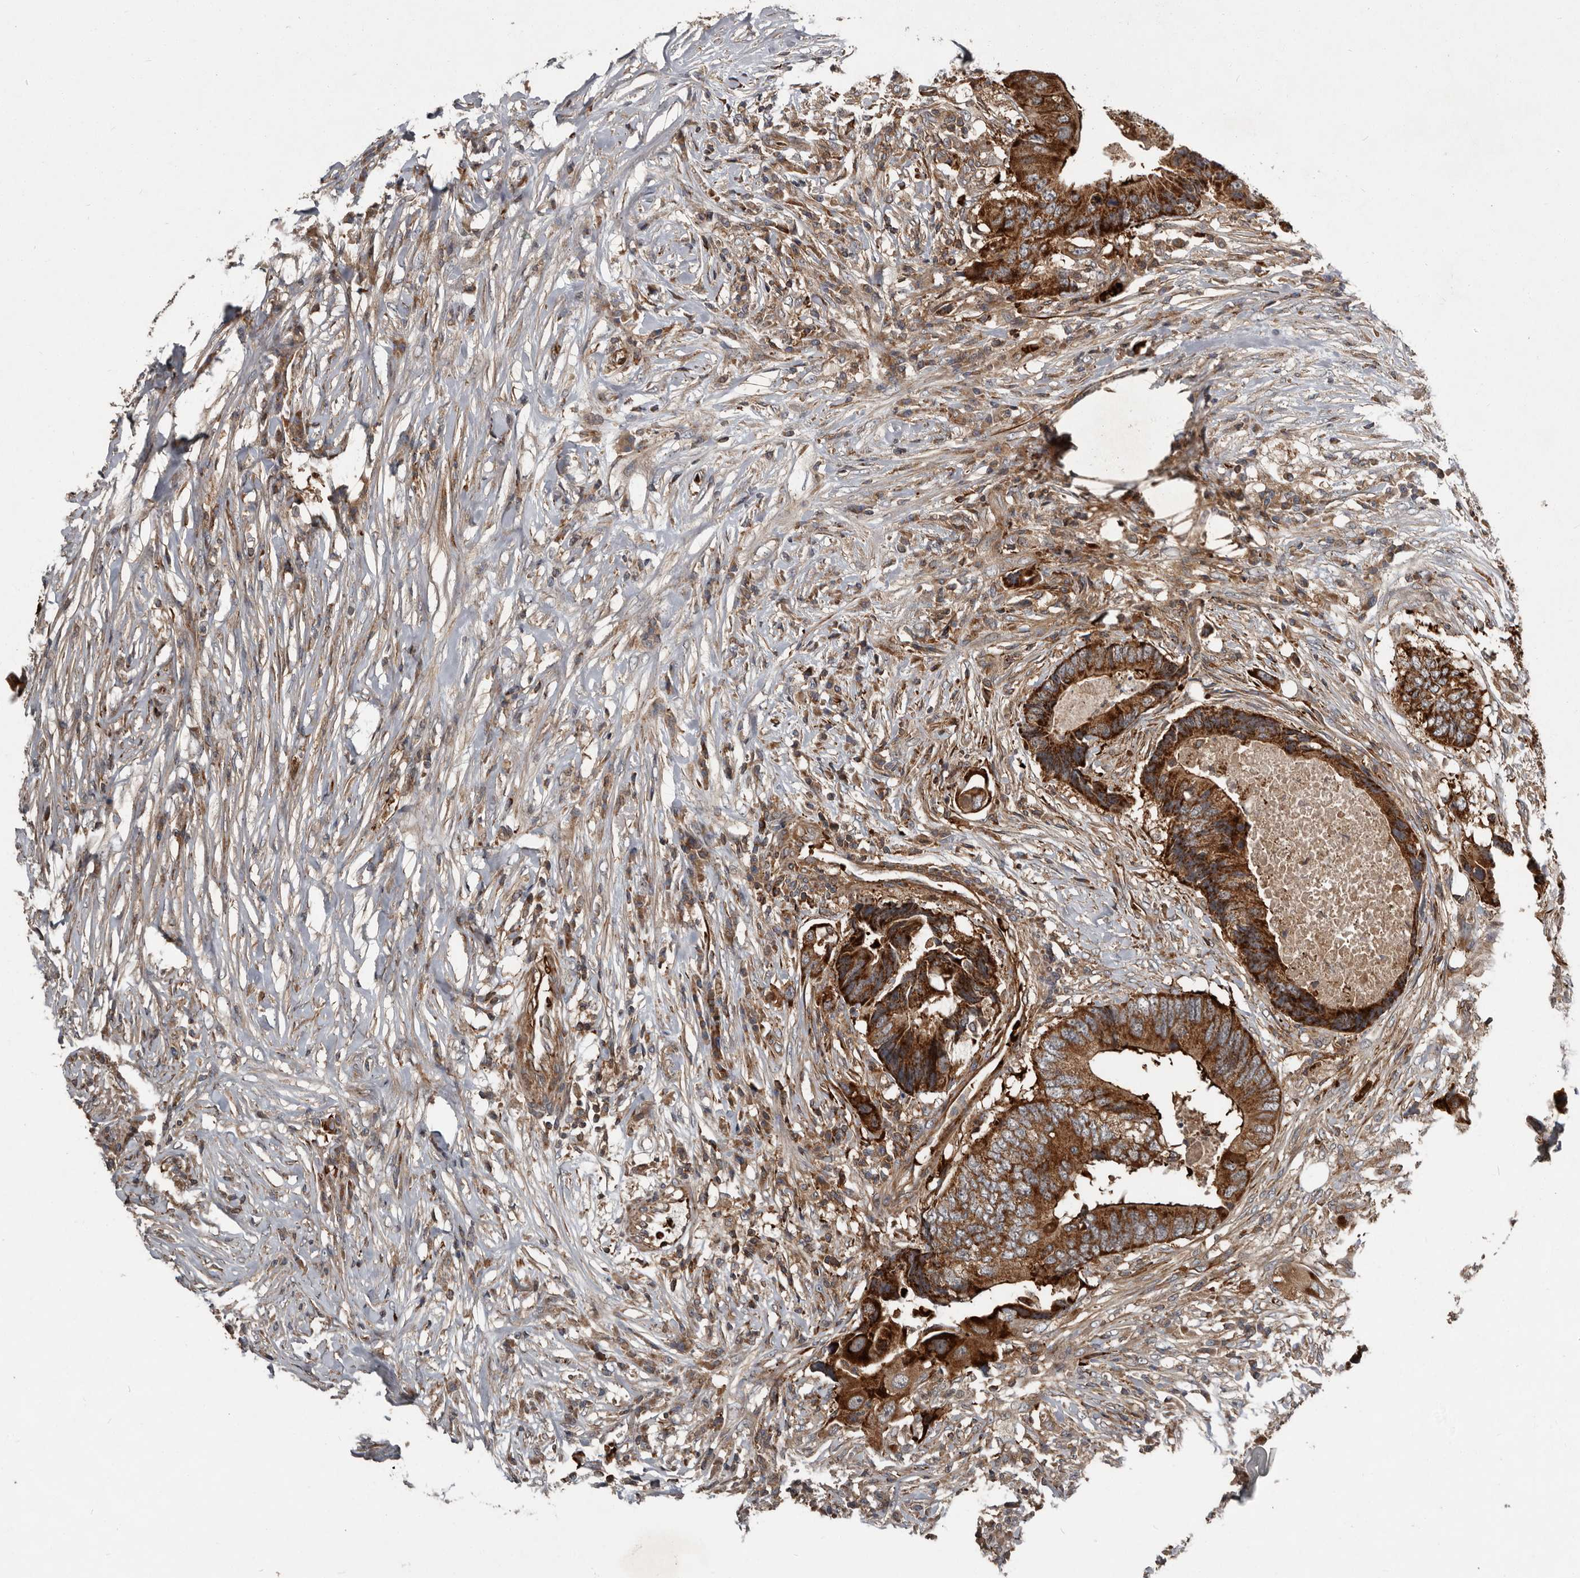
{"staining": {"intensity": "strong", "quantity": ">75%", "location": "cytoplasmic/membranous"}, "tissue": "colorectal cancer", "cell_type": "Tumor cells", "image_type": "cancer", "snomed": [{"axis": "morphology", "description": "Adenocarcinoma, NOS"}, {"axis": "topography", "description": "Colon"}], "caption": "This image reveals IHC staining of adenocarcinoma (colorectal), with high strong cytoplasmic/membranous expression in about >75% of tumor cells.", "gene": "FBXO31", "patient": {"sex": "male", "age": 71}}